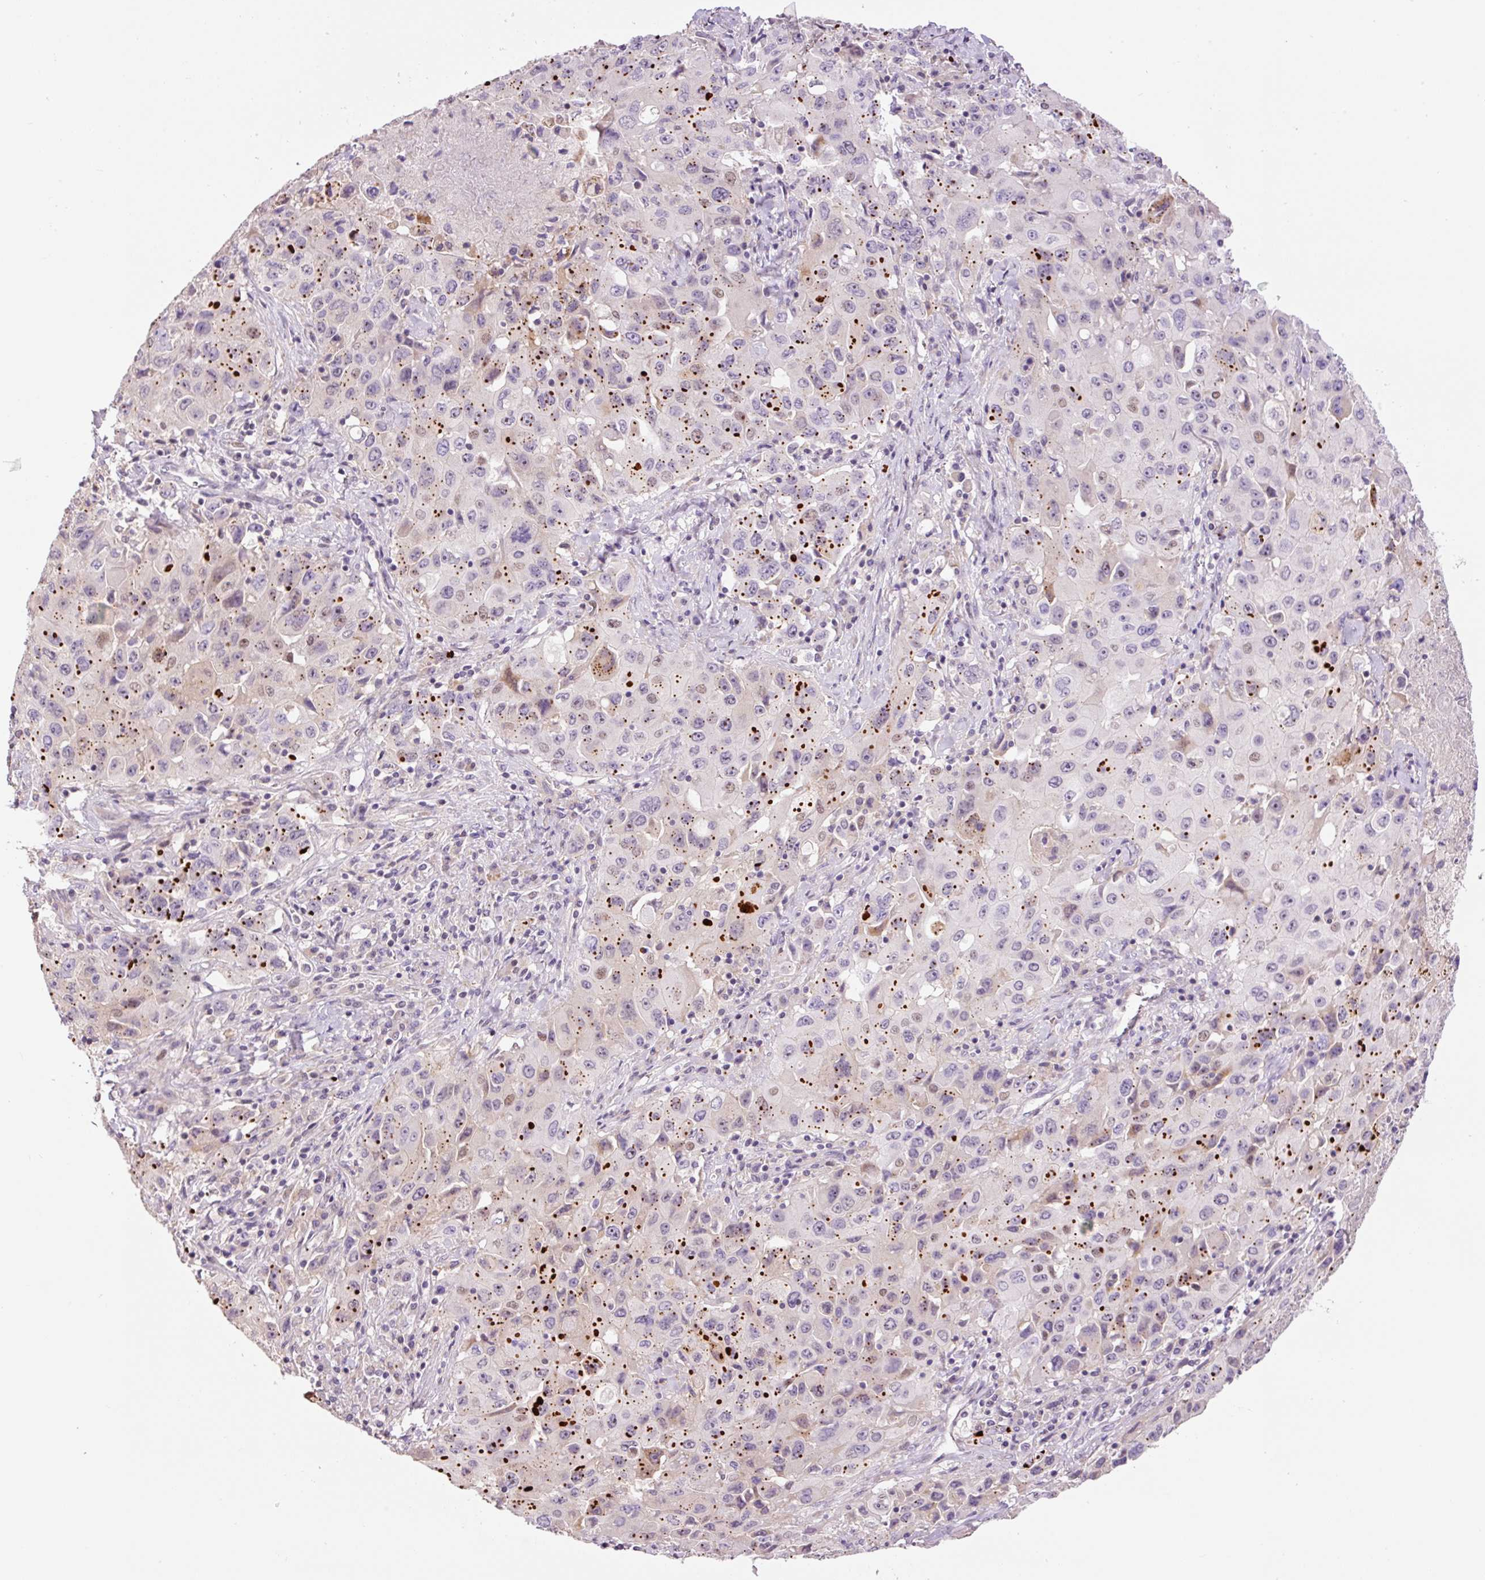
{"staining": {"intensity": "moderate", "quantity": "25%-75%", "location": "cytoplasmic/membranous"}, "tissue": "lung cancer", "cell_type": "Tumor cells", "image_type": "cancer", "snomed": [{"axis": "morphology", "description": "Squamous cell carcinoma, NOS"}, {"axis": "topography", "description": "Lung"}], "caption": "Protein expression analysis of human squamous cell carcinoma (lung) reveals moderate cytoplasmic/membranous positivity in about 25%-75% of tumor cells.", "gene": "HNF1A", "patient": {"sex": "male", "age": 63}}